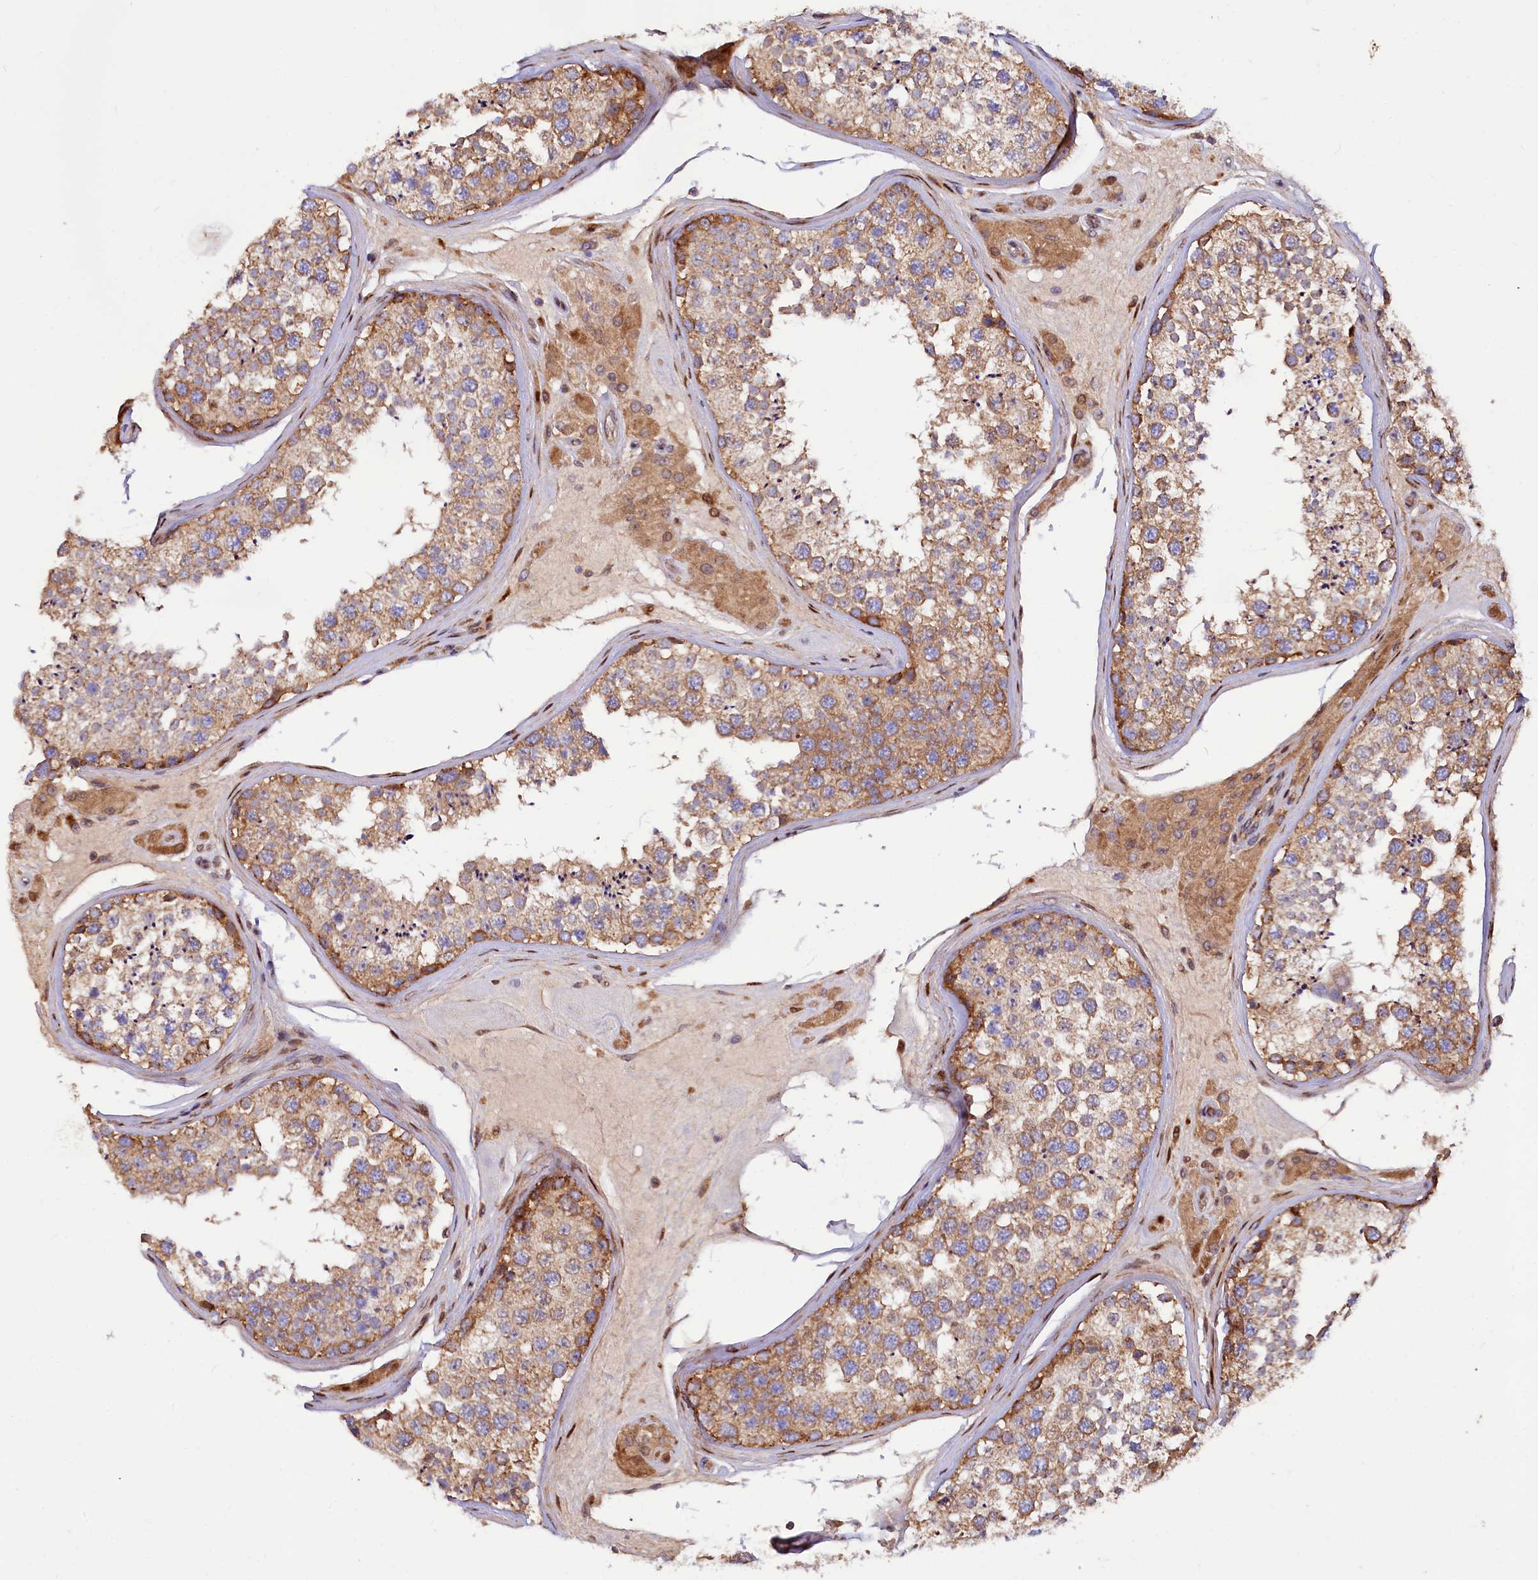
{"staining": {"intensity": "moderate", "quantity": ">75%", "location": "cytoplasmic/membranous"}, "tissue": "testis", "cell_type": "Cells in seminiferous ducts", "image_type": "normal", "snomed": [{"axis": "morphology", "description": "Normal tissue, NOS"}, {"axis": "topography", "description": "Testis"}], "caption": "An immunohistochemistry photomicrograph of normal tissue is shown. Protein staining in brown labels moderate cytoplasmic/membranous positivity in testis within cells in seminiferous ducts.", "gene": "PDZRN3", "patient": {"sex": "male", "age": 46}}